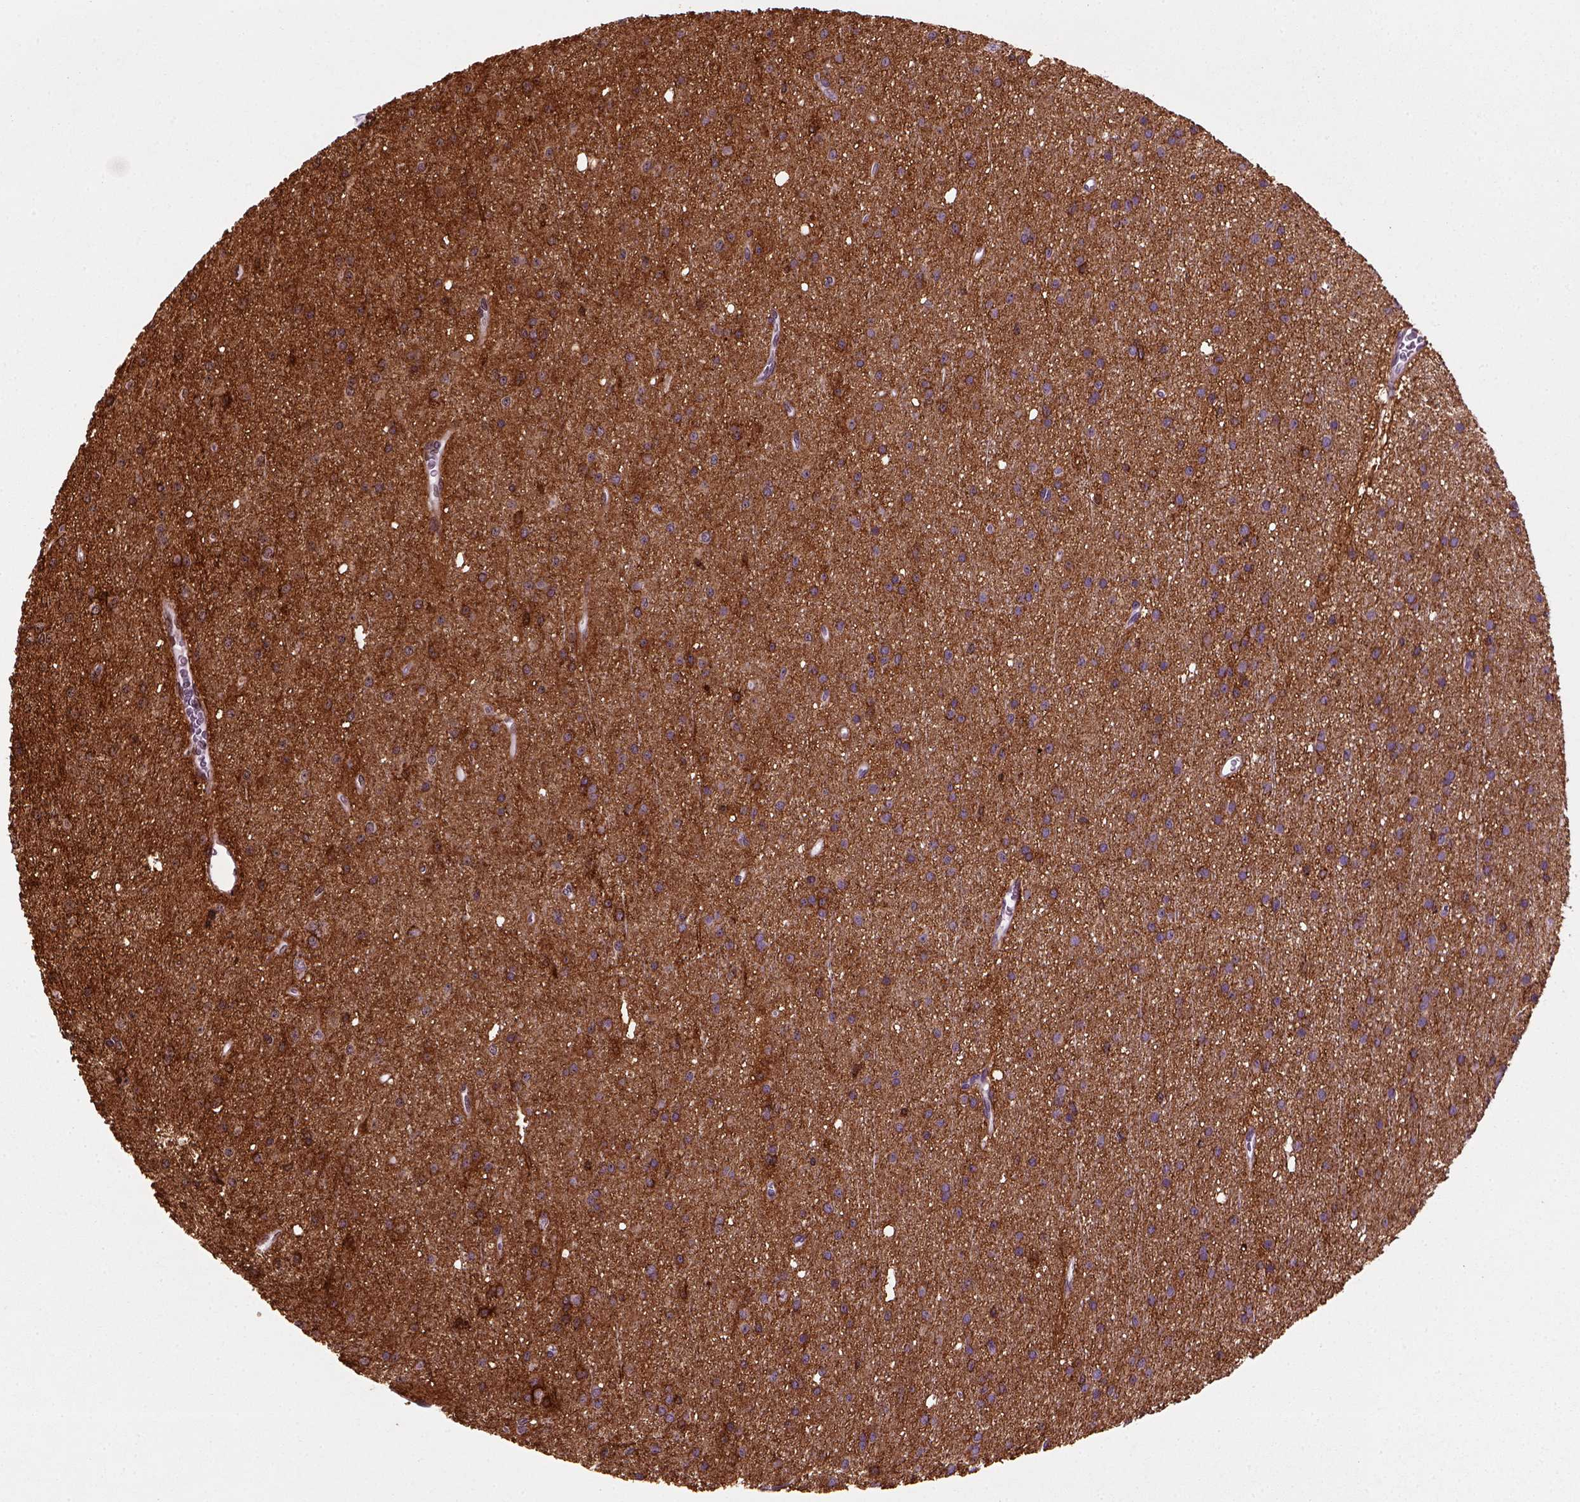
{"staining": {"intensity": "moderate", "quantity": ">75%", "location": "cytoplasmic/membranous,nuclear"}, "tissue": "glioma", "cell_type": "Tumor cells", "image_type": "cancer", "snomed": [{"axis": "morphology", "description": "Glioma, malignant, Low grade"}, {"axis": "topography", "description": "Brain"}], "caption": "A brown stain highlights moderate cytoplasmic/membranous and nuclear expression of a protein in glioma tumor cells.", "gene": "MARCKS", "patient": {"sex": "male", "age": 27}}